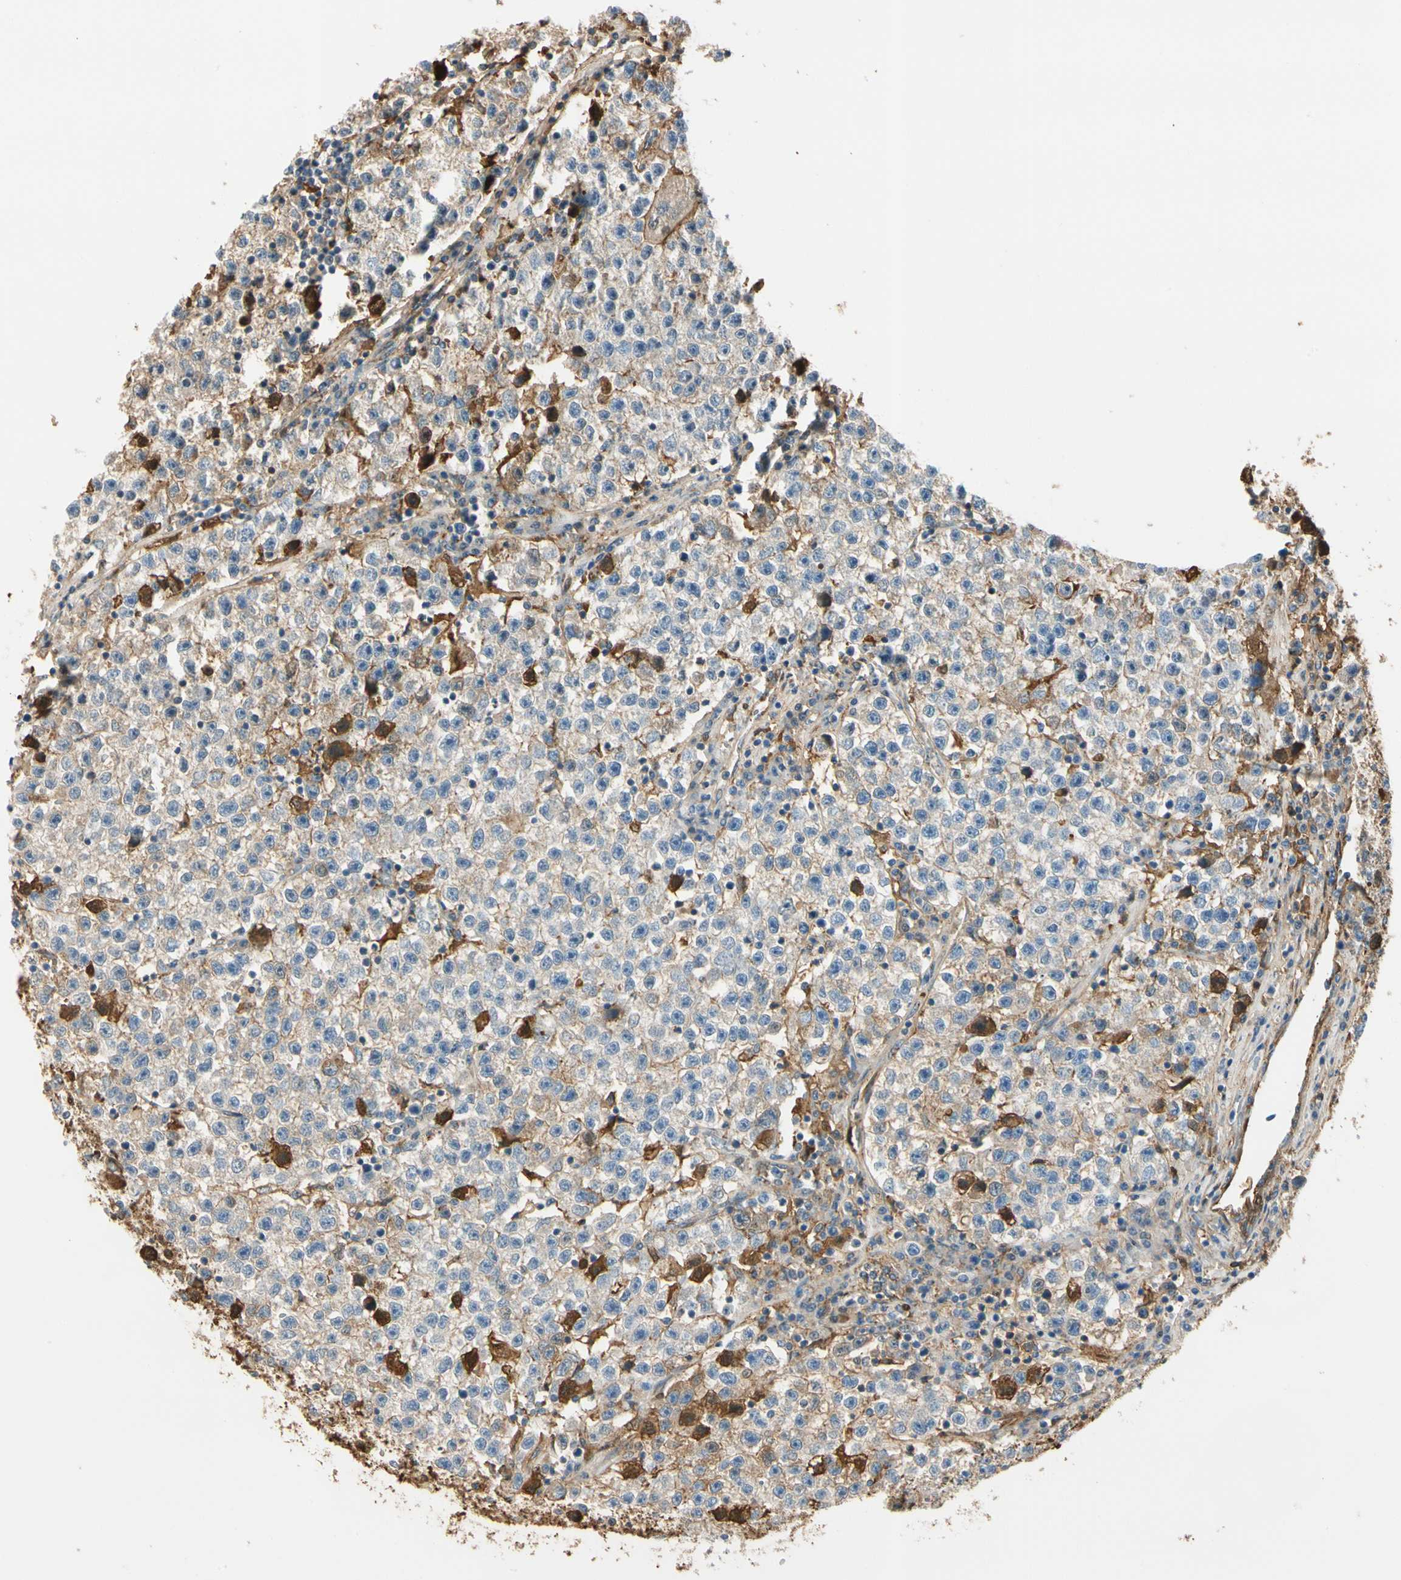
{"staining": {"intensity": "moderate", "quantity": ">75%", "location": "cytoplasmic/membranous"}, "tissue": "testis cancer", "cell_type": "Tumor cells", "image_type": "cancer", "snomed": [{"axis": "morphology", "description": "Seminoma, NOS"}, {"axis": "topography", "description": "Testis"}], "caption": "The photomicrograph demonstrates immunohistochemical staining of seminoma (testis). There is moderate cytoplasmic/membranous staining is present in approximately >75% of tumor cells.", "gene": "LAMB3", "patient": {"sex": "male", "age": 22}}